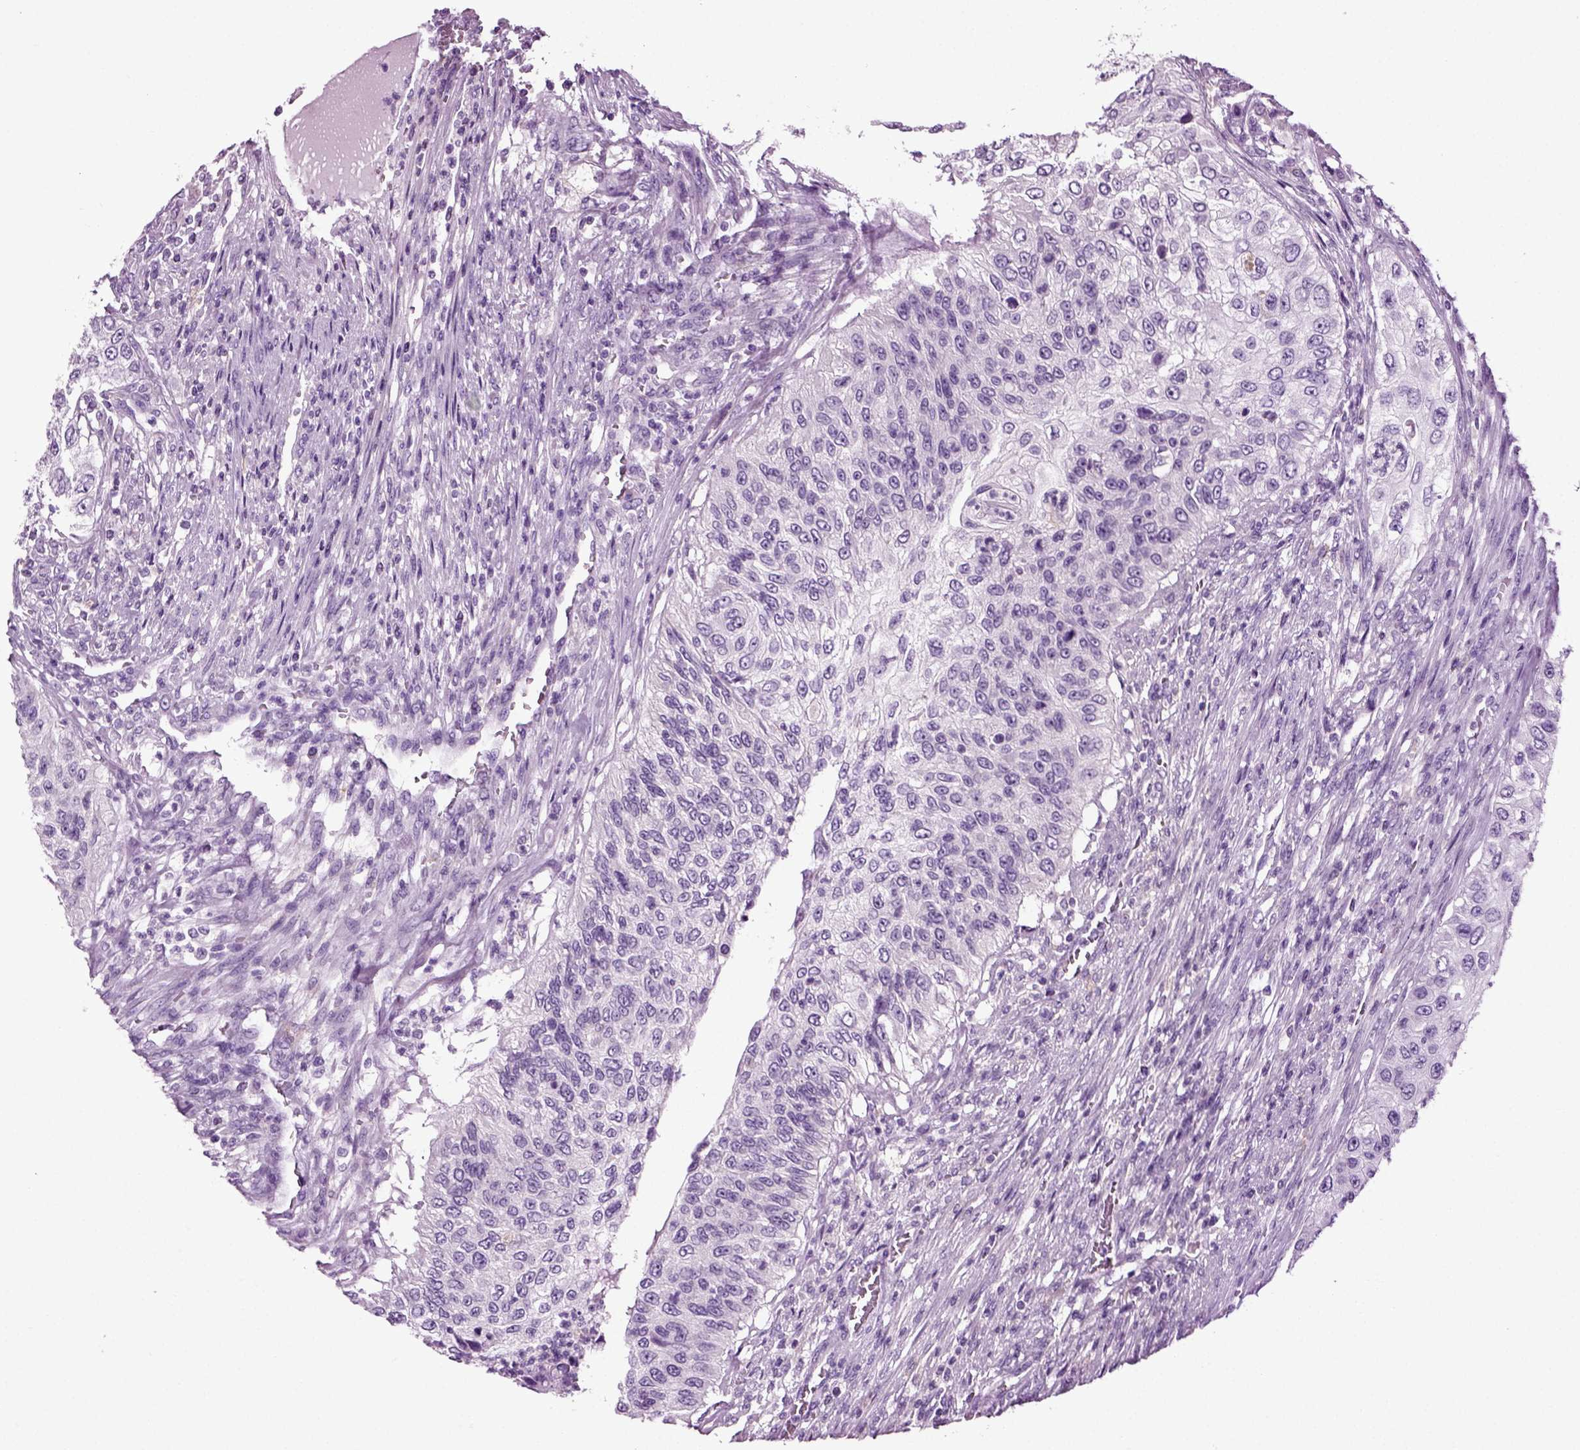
{"staining": {"intensity": "negative", "quantity": "none", "location": "none"}, "tissue": "urothelial cancer", "cell_type": "Tumor cells", "image_type": "cancer", "snomed": [{"axis": "morphology", "description": "Urothelial carcinoma, High grade"}, {"axis": "topography", "description": "Urinary bladder"}], "caption": "Tumor cells are negative for brown protein staining in urothelial cancer.", "gene": "DNAH10", "patient": {"sex": "female", "age": 60}}